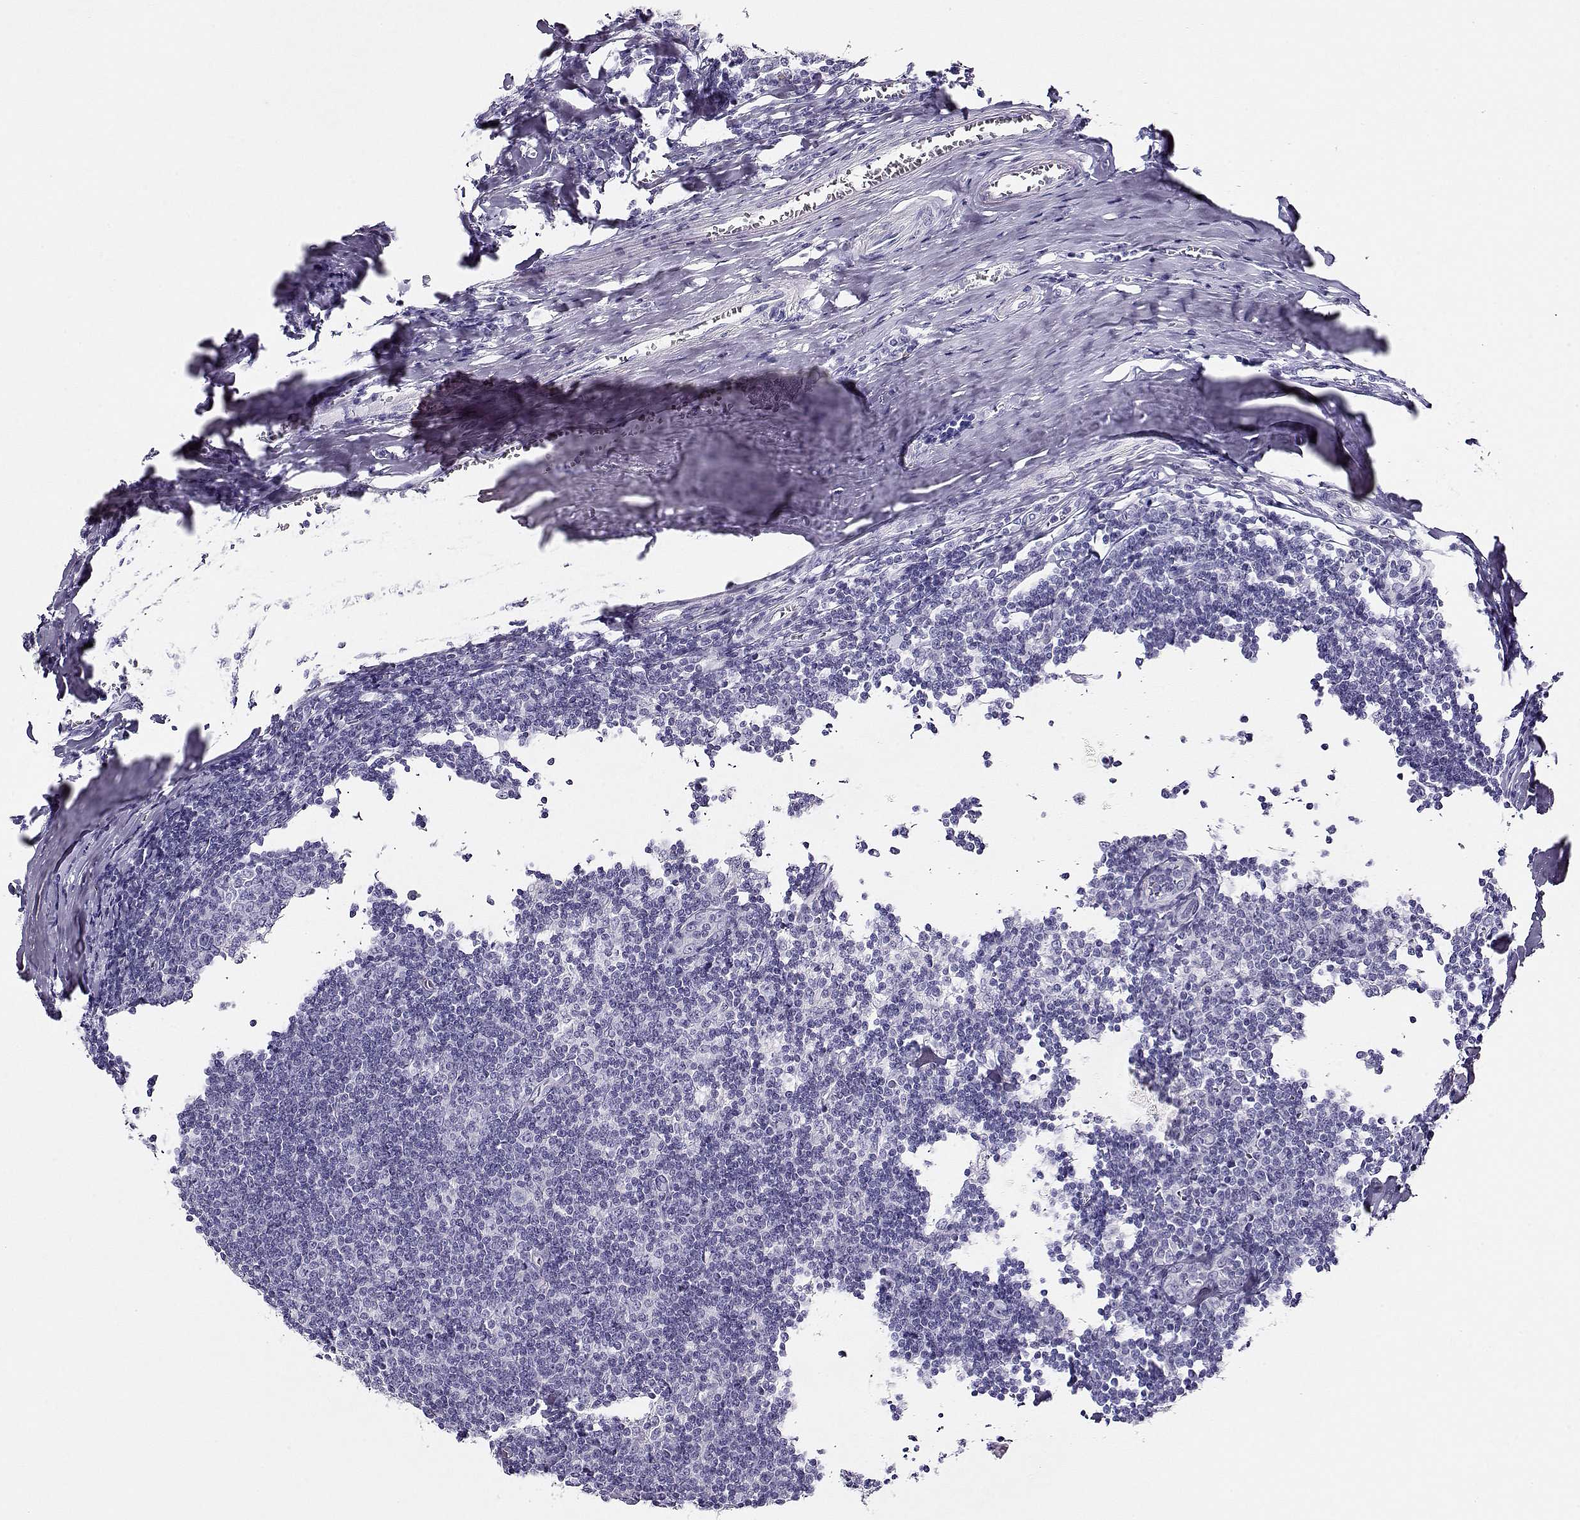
{"staining": {"intensity": "negative", "quantity": "none", "location": "none"}, "tissue": "tonsil", "cell_type": "Germinal center cells", "image_type": "normal", "snomed": [{"axis": "morphology", "description": "Normal tissue, NOS"}, {"axis": "topography", "description": "Tonsil"}], "caption": "A histopathology image of human tonsil is negative for staining in germinal center cells. Brightfield microscopy of immunohistochemistry (IHC) stained with DAB (brown) and hematoxylin (blue), captured at high magnification.", "gene": "CRX", "patient": {"sex": "female", "age": 12}}